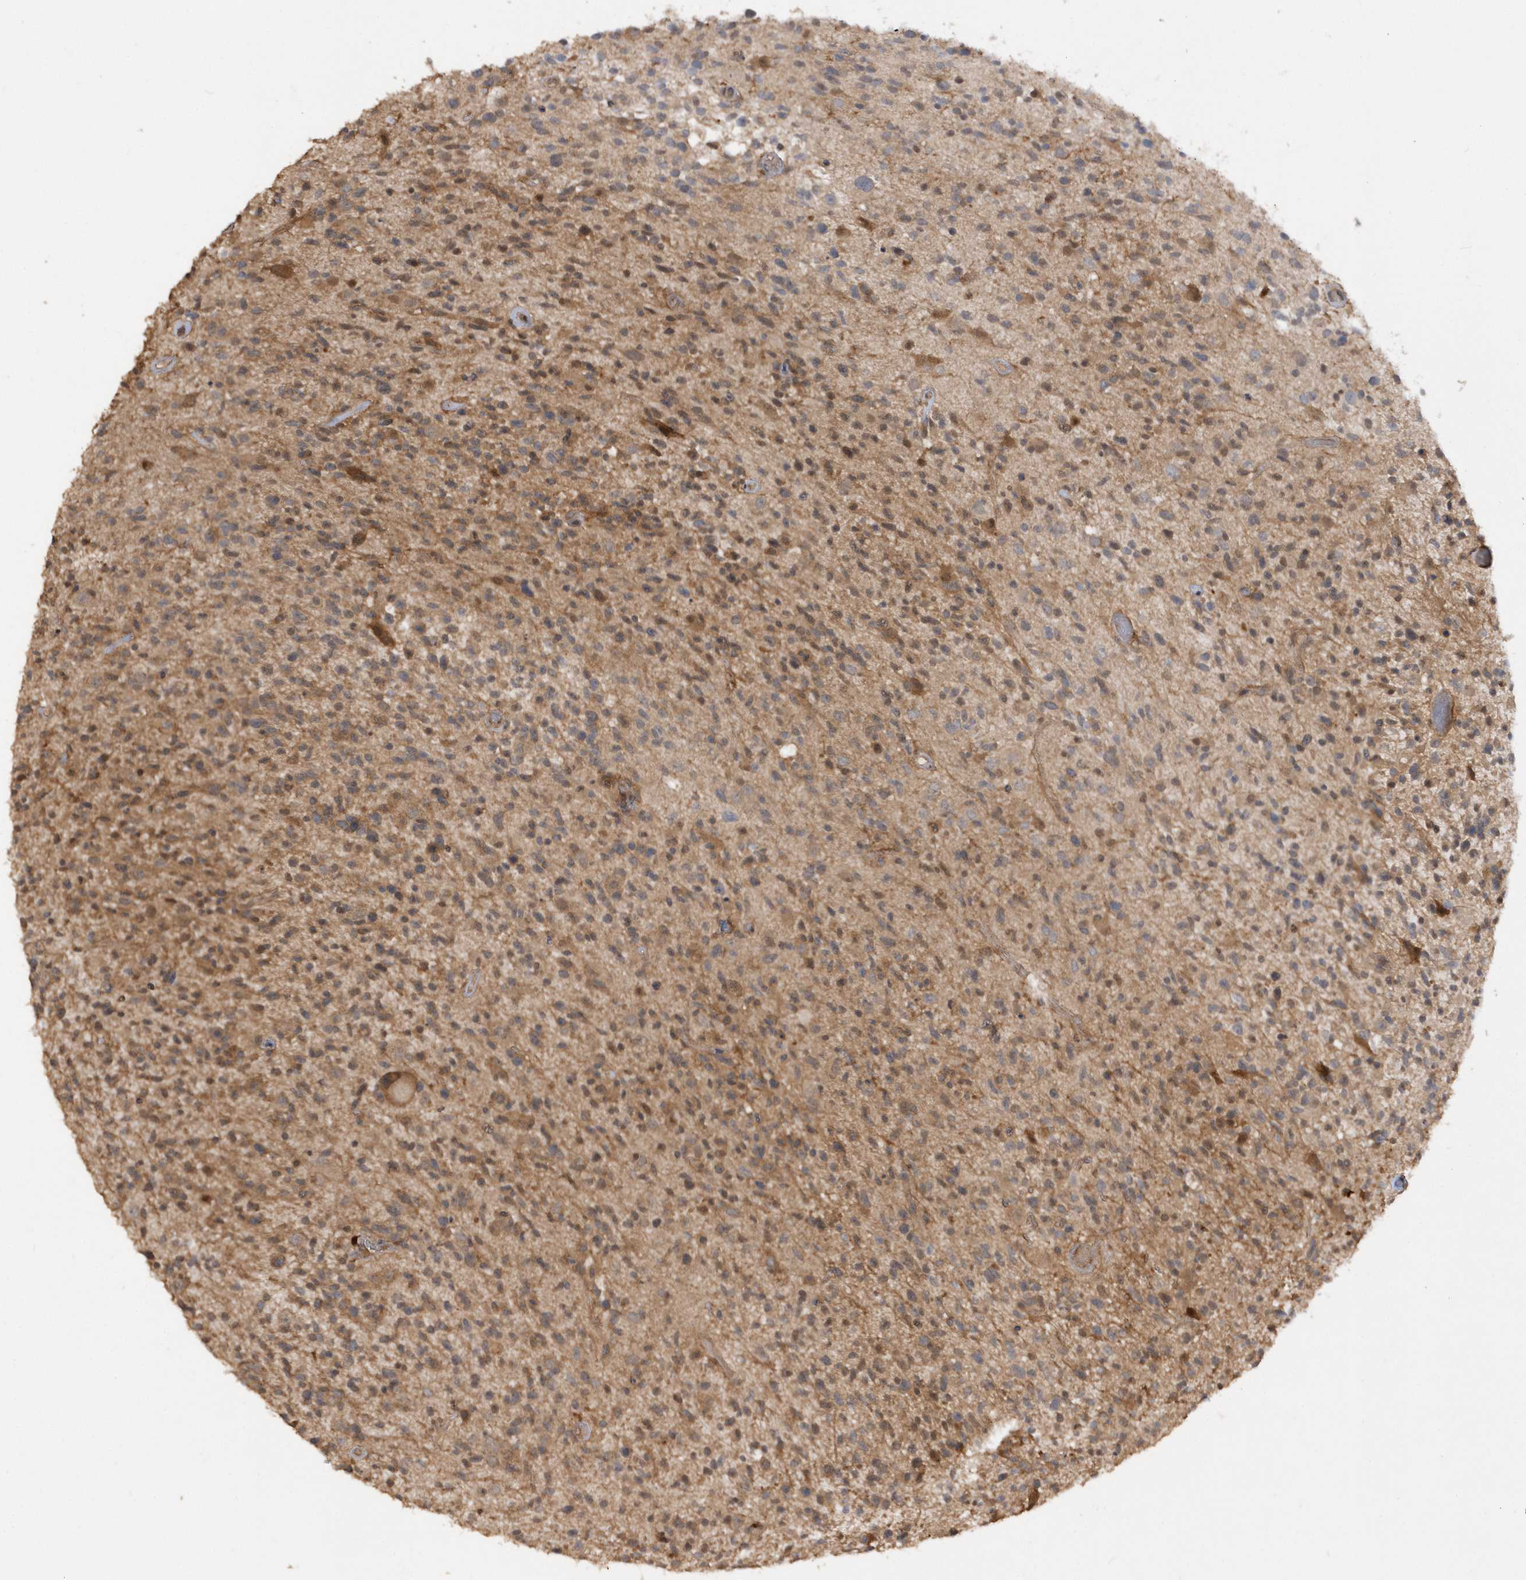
{"staining": {"intensity": "moderate", "quantity": "25%-75%", "location": "cytoplasmic/membranous"}, "tissue": "glioma", "cell_type": "Tumor cells", "image_type": "cancer", "snomed": [{"axis": "morphology", "description": "Glioma, malignant, High grade"}, {"axis": "morphology", "description": "Glioblastoma, NOS"}, {"axis": "topography", "description": "Brain"}], "caption": "Tumor cells show medium levels of moderate cytoplasmic/membranous staining in approximately 25%-75% of cells in human glioma. The protein of interest is shown in brown color, while the nuclei are stained blue.", "gene": "RPE", "patient": {"sex": "male", "age": 60}}